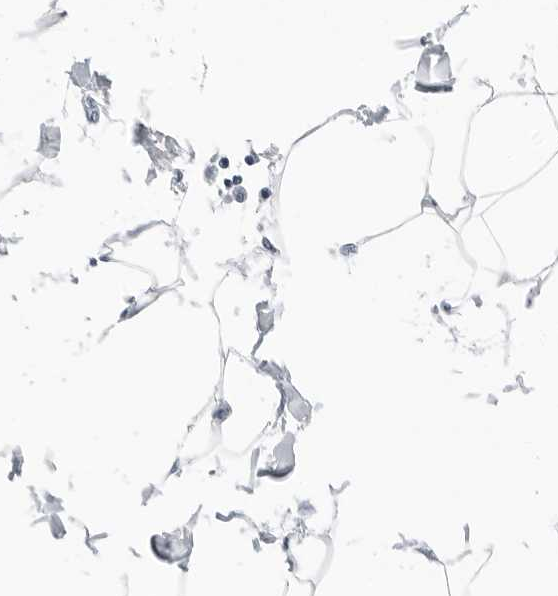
{"staining": {"intensity": "negative", "quantity": "none", "location": "none"}, "tissue": "adipose tissue", "cell_type": "Adipocytes", "image_type": "normal", "snomed": [{"axis": "morphology", "description": "Normal tissue, NOS"}, {"axis": "morphology", "description": "Adenocarcinoma, NOS"}, {"axis": "topography", "description": "Colon"}, {"axis": "topography", "description": "Peripheral nerve tissue"}], "caption": "Immunohistochemistry histopathology image of benign adipose tissue stained for a protein (brown), which displays no staining in adipocytes. Nuclei are stained in blue.", "gene": "SLPI", "patient": {"sex": "male", "age": 14}}